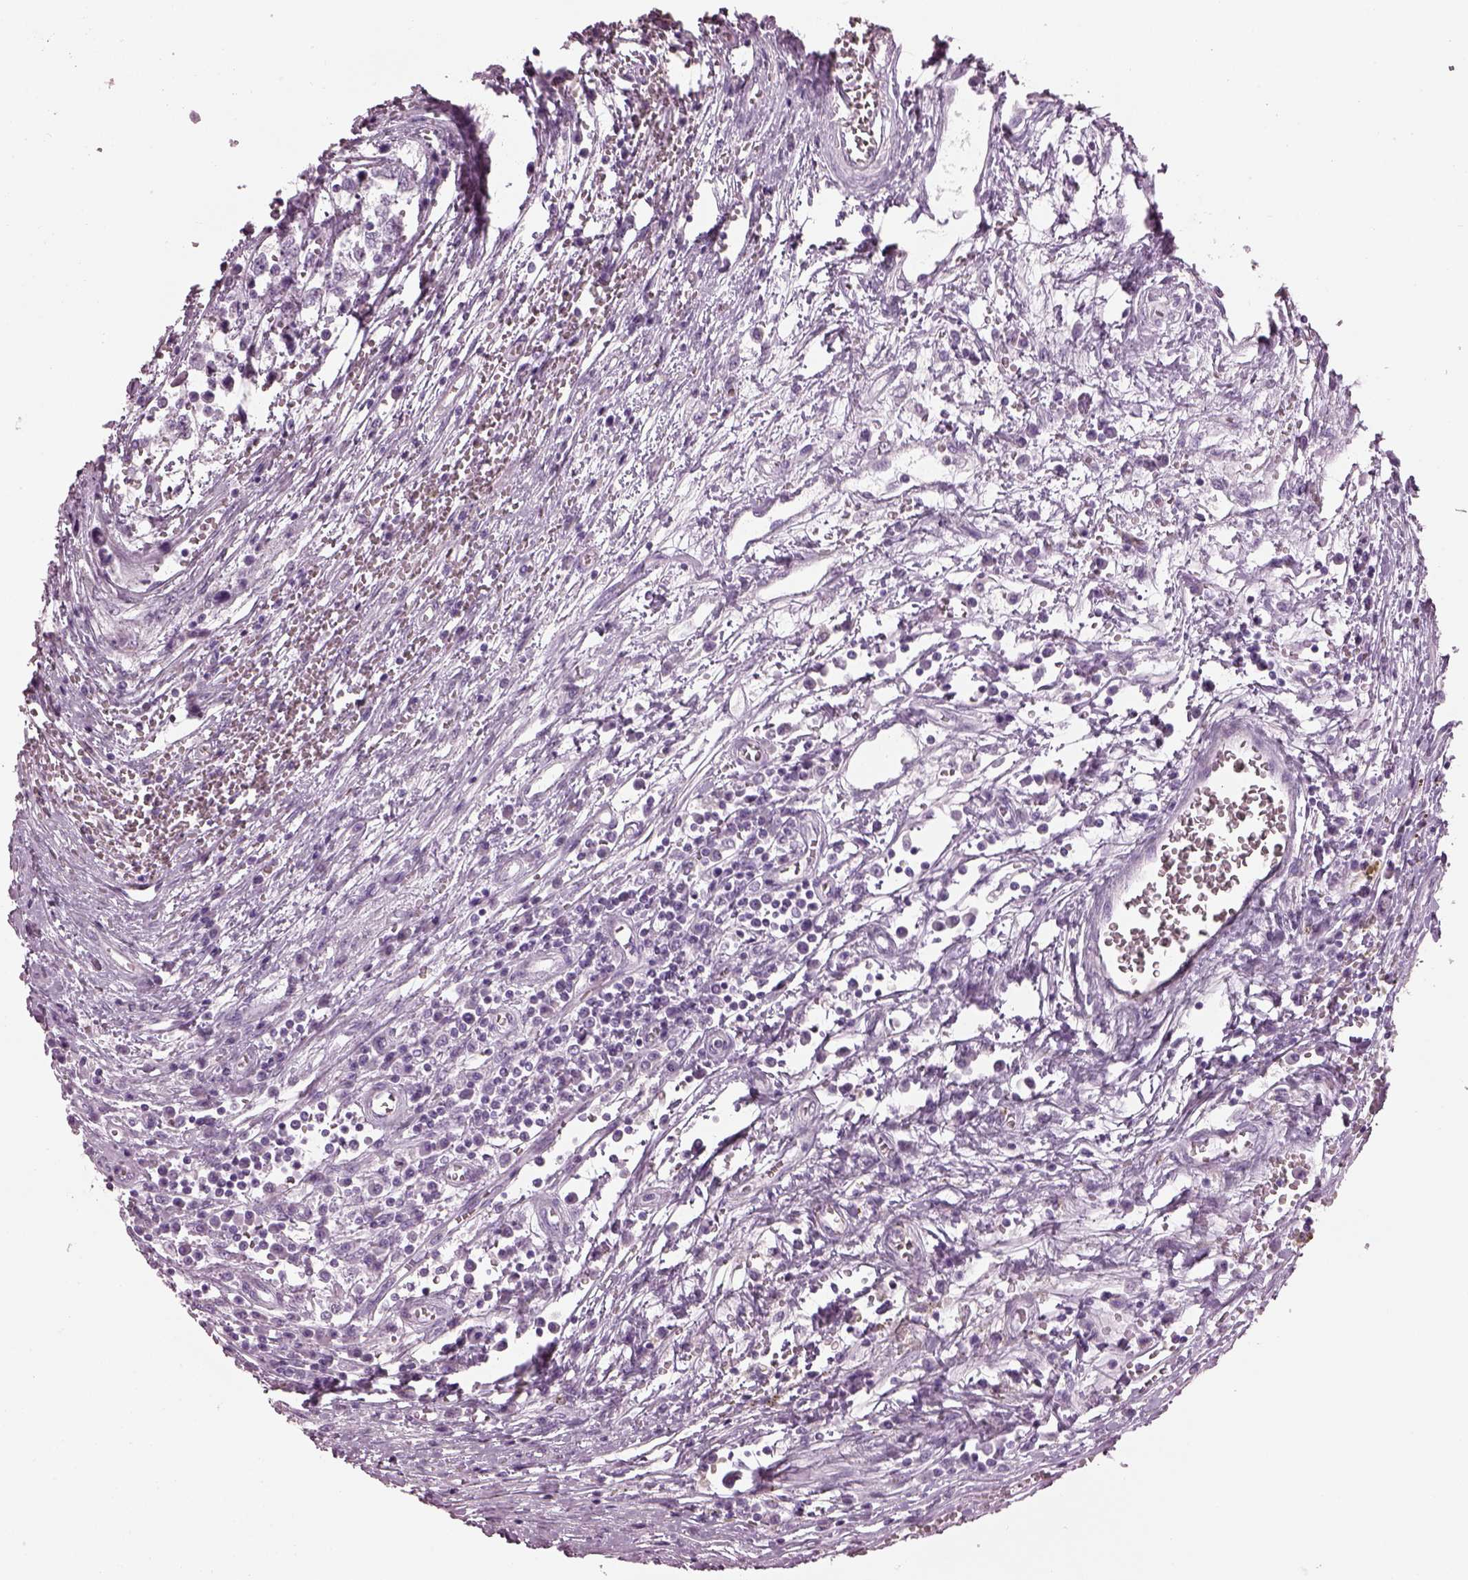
{"staining": {"intensity": "negative", "quantity": "none", "location": "none"}, "tissue": "testis cancer", "cell_type": "Tumor cells", "image_type": "cancer", "snomed": [{"axis": "morphology", "description": "Normal tissue, NOS"}, {"axis": "morphology", "description": "Seminoma, NOS"}, {"axis": "topography", "description": "Testis"}, {"axis": "topography", "description": "Epididymis"}], "caption": "This is an IHC photomicrograph of human testis cancer. There is no staining in tumor cells.", "gene": "PDC", "patient": {"sex": "male", "age": 34}}